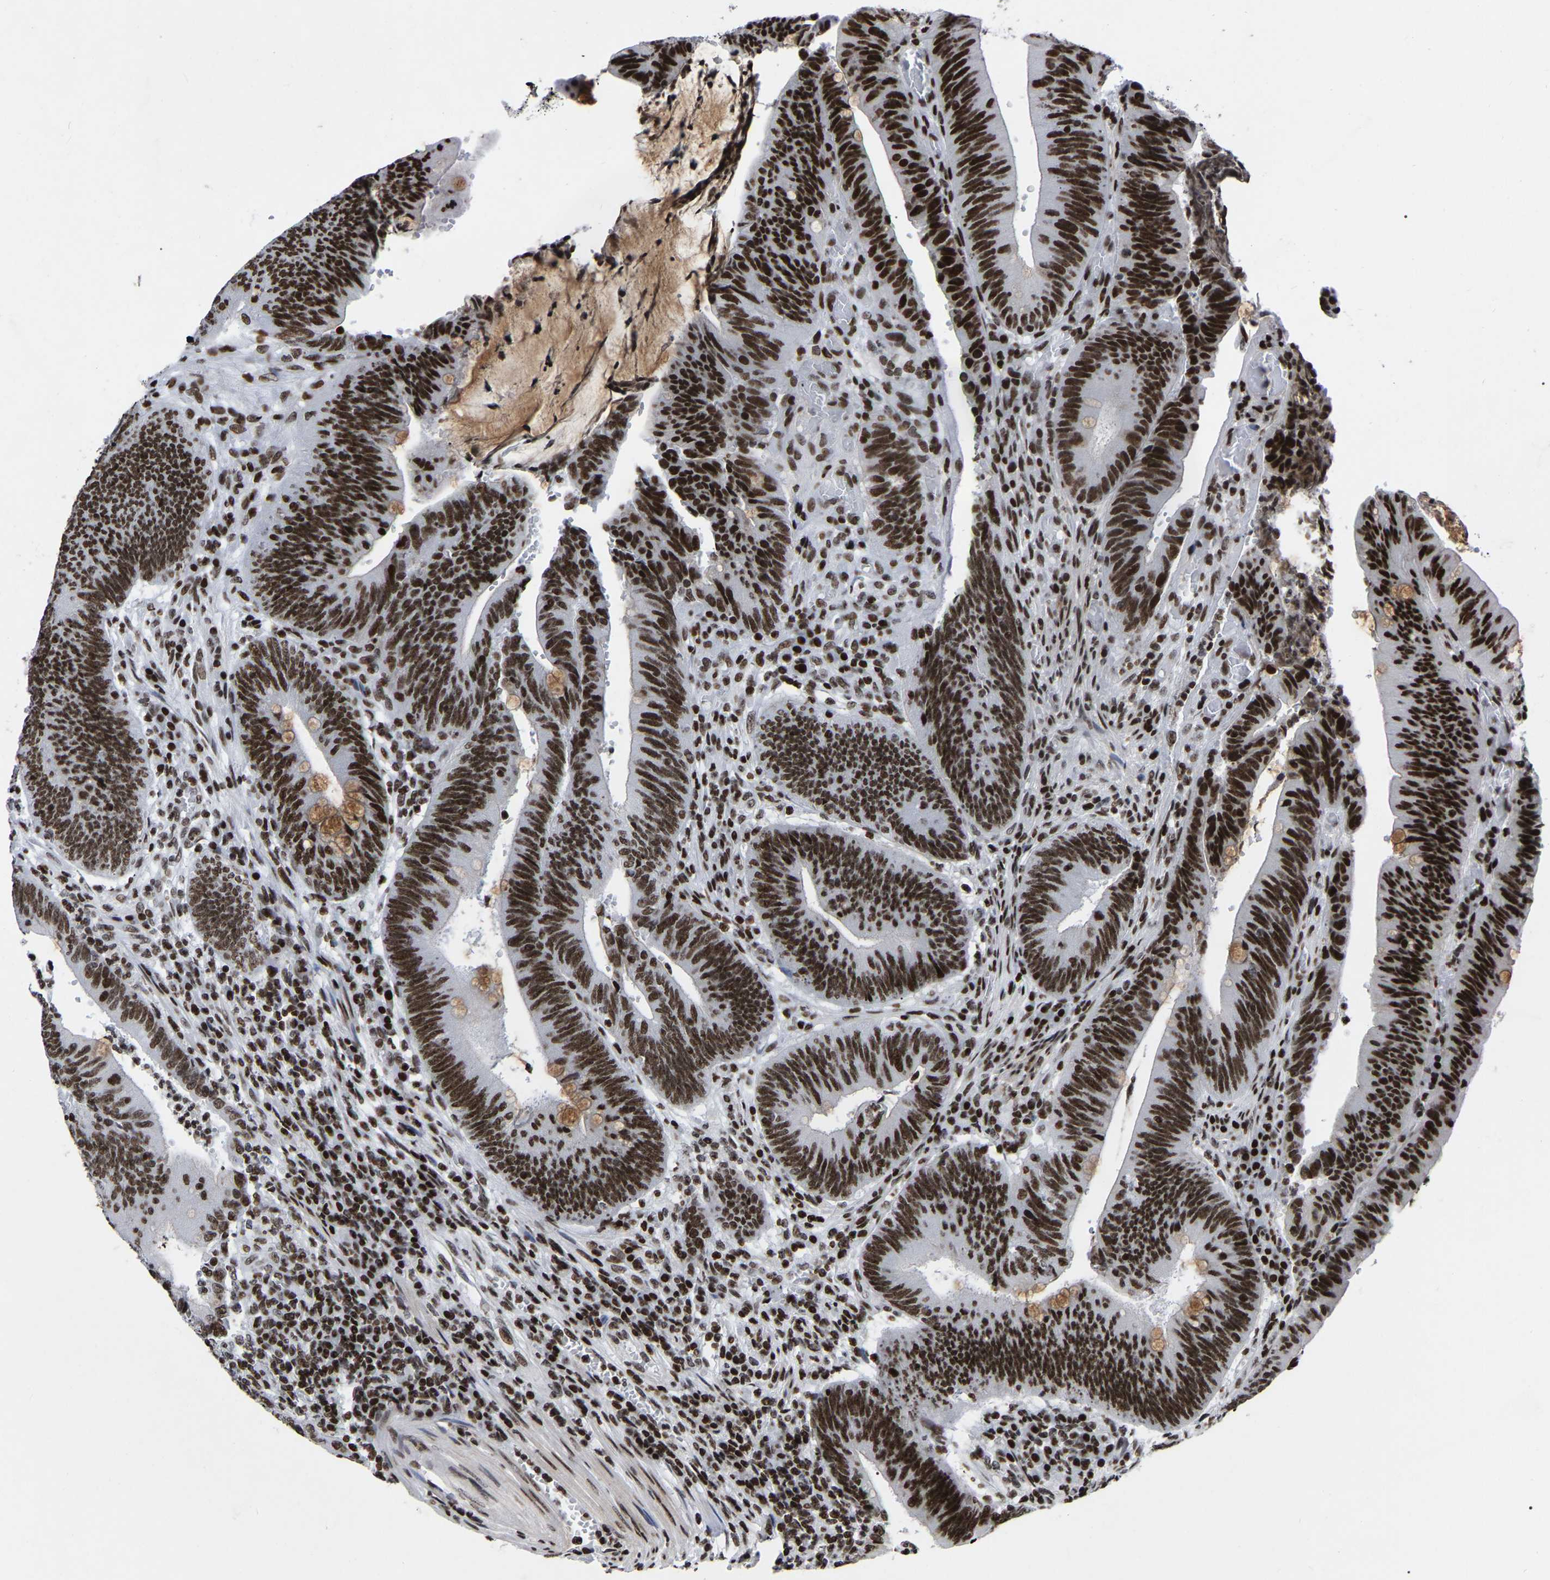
{"staining": {"intensity": "strong", "quantity": ">75%", "location": "nuclear"}, "tissue": "colorectal cancer", "cell_type": "Tumor cells", "image_type": "cancer", "snomed": [{"axis": "morphology", "description": "Normal tissue, NOS"}, {"axis": "morphology", "description": "Adenocarcinoma, NOS"}, {"axis": "topography", "description": "Rectum"}], "caption": "Protein staining of colorectal adenocarcinoma tissue shows strong nuclear expression in approximately >75% of tumor cells.", "gene": "PRCC", "patient": {"sex": "female", "age": 66}}